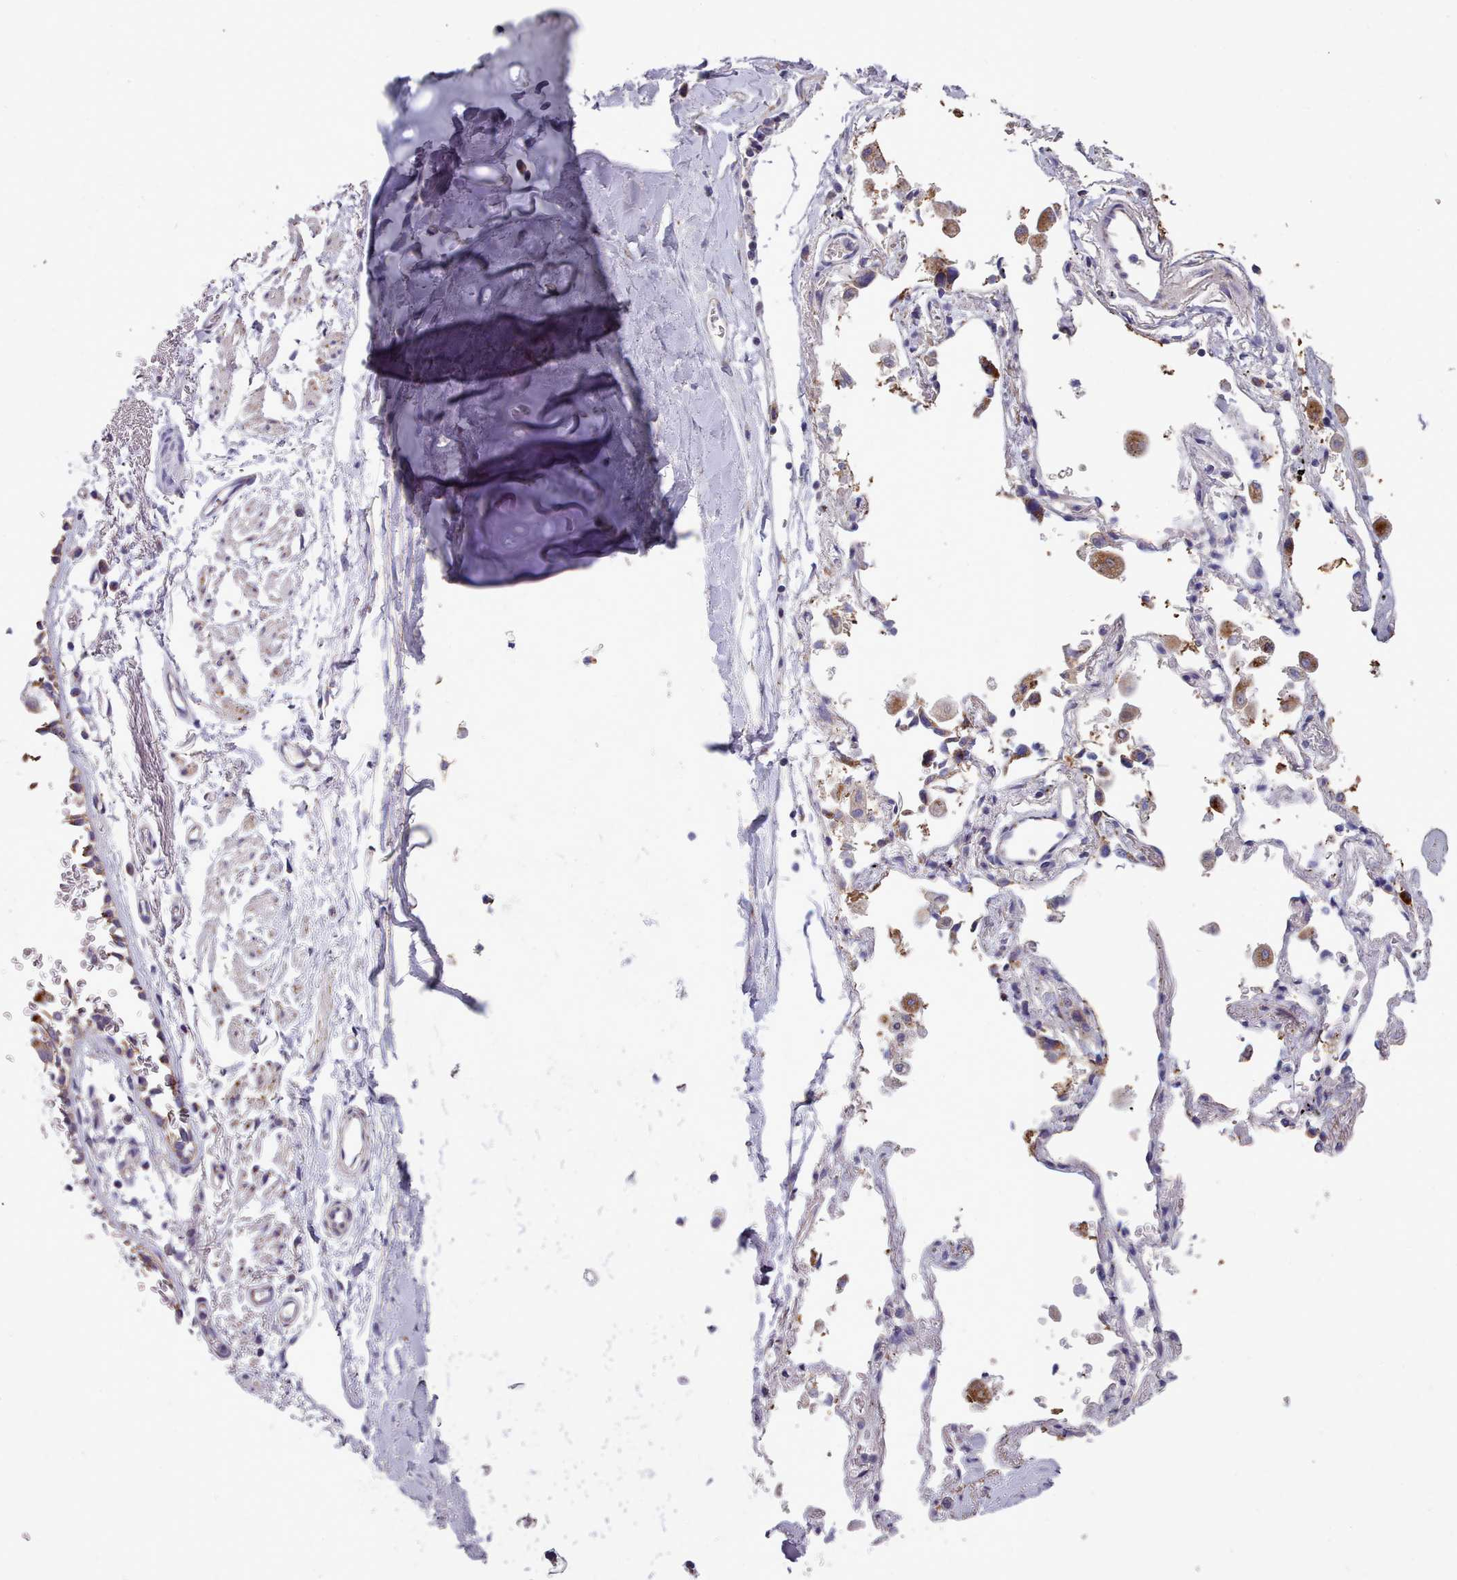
{"staining": {"intensity": "moderate", "quantity": "<25%", "location": "cytoplasmic/membranous"}, "tissue": "soft tissue", "cell_type": "Chondrocytes", "image_type": "normal", "snomed": [{"axis": "morphology", "description": "Normal tissue, NOS"}, {"axis": "topography", "description": "Cartilage tissue"}], "caption": "A micrograph of soft tissue stained for a protein exhibits moderate cytoplasmic/membranous brown staining in chondrocytes.", "gene": "FKBP10", "patient": {"sex": "male", "age": 73}}